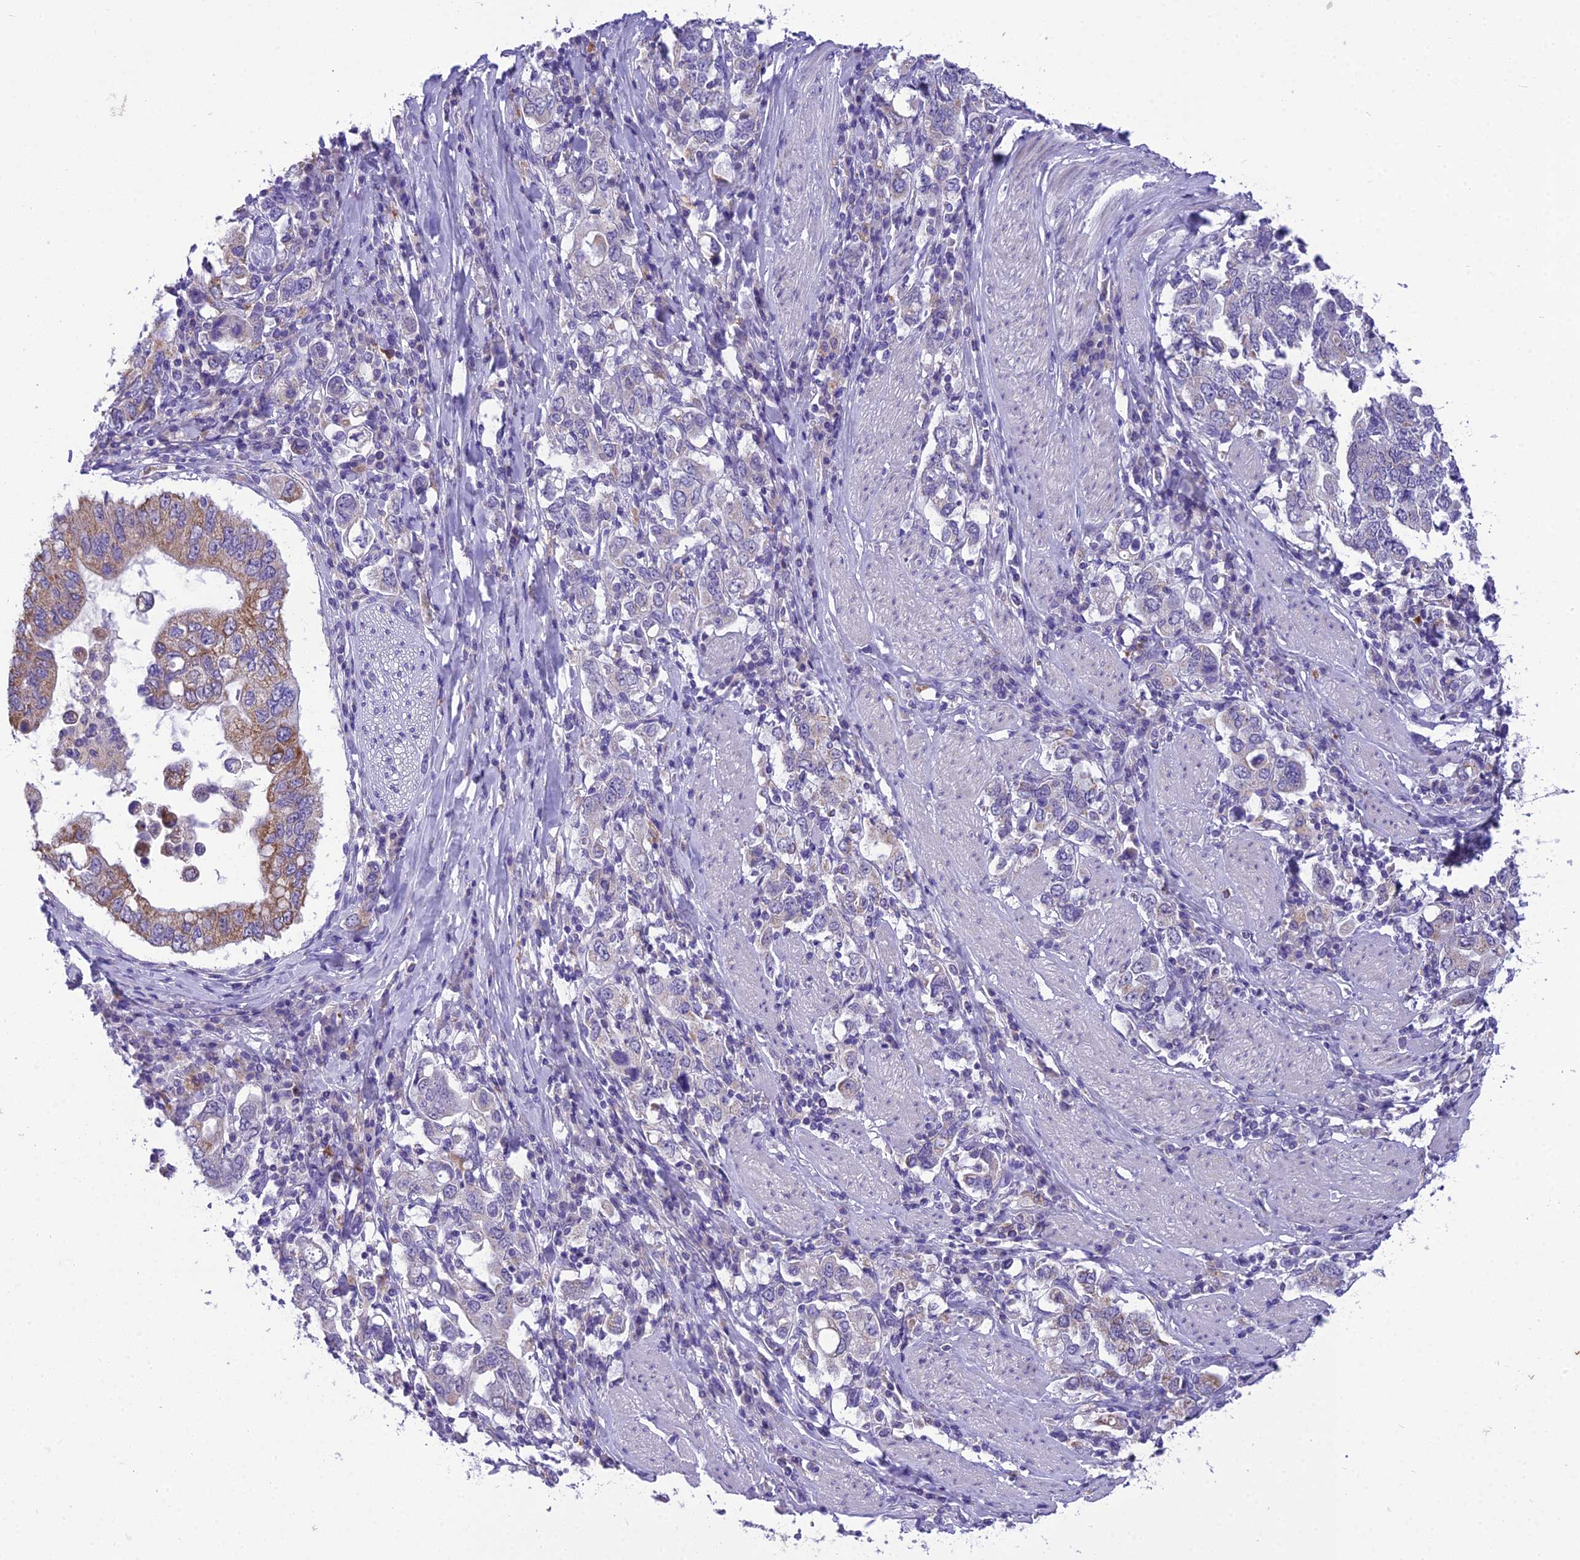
{"staining": {"intensity": "moderate", "quantity": "<25%", "location": "cytoplasmic/membranous"}, "tissue": "stomach cancer", "cell_type": "Tumor cells", "image_type": "cancer", "snomed": [{"axis": "morphology", "description": "Adenocarcinoma, NOS"}, {"axis": "topography", "description": "Stomach, upper"}], "caption": "Stomach cancer (adenocarcinoma) stained for a protein (brown) exhibits moderate cytoplasmic/membranous positive expression in approximately <25% of tumor cells.", "gene": "MIIP", "patient": {"sex": "male", "age": 62}}